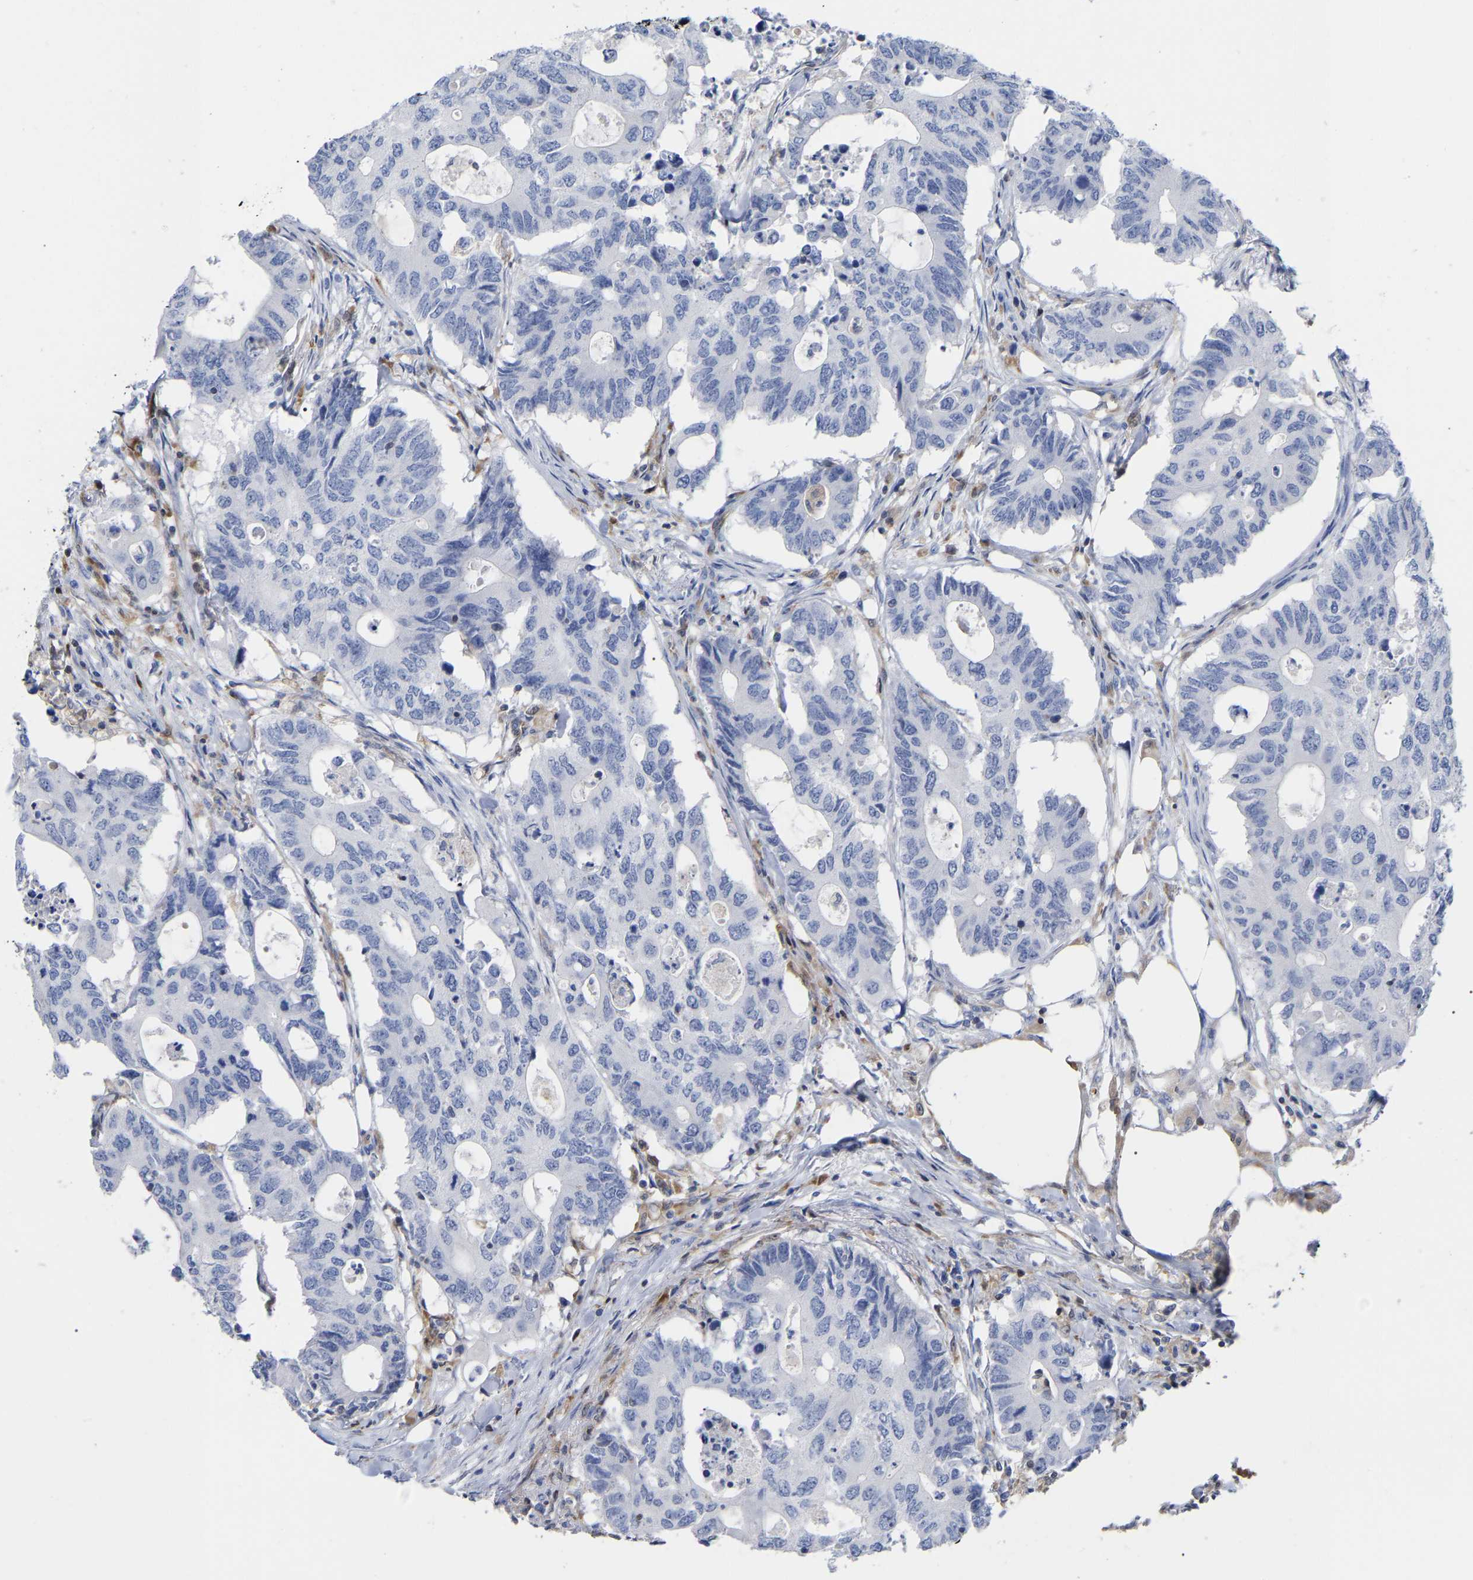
{"staining": {"intensity": "negative", "quantity": "none", "location": "none"}, "tissue": "colorectal cancer", "cell_type": "Tumor cells", "image_type": "cancer", "snomed": [{"axis": "morphology", "description": "Adenocarcinoma, NOS"}, {"axis": "topography", "description": "Colon"}], "caption": "IHC micrograph of neoplastic tissue: human colorectal cancer stained with DAB (3,3'-diaminobenzidine) exhibits no significant protein positivity in tumor cells.", "gene": "GIMAP4", "patient": {"sex": "male", "age": 71}}